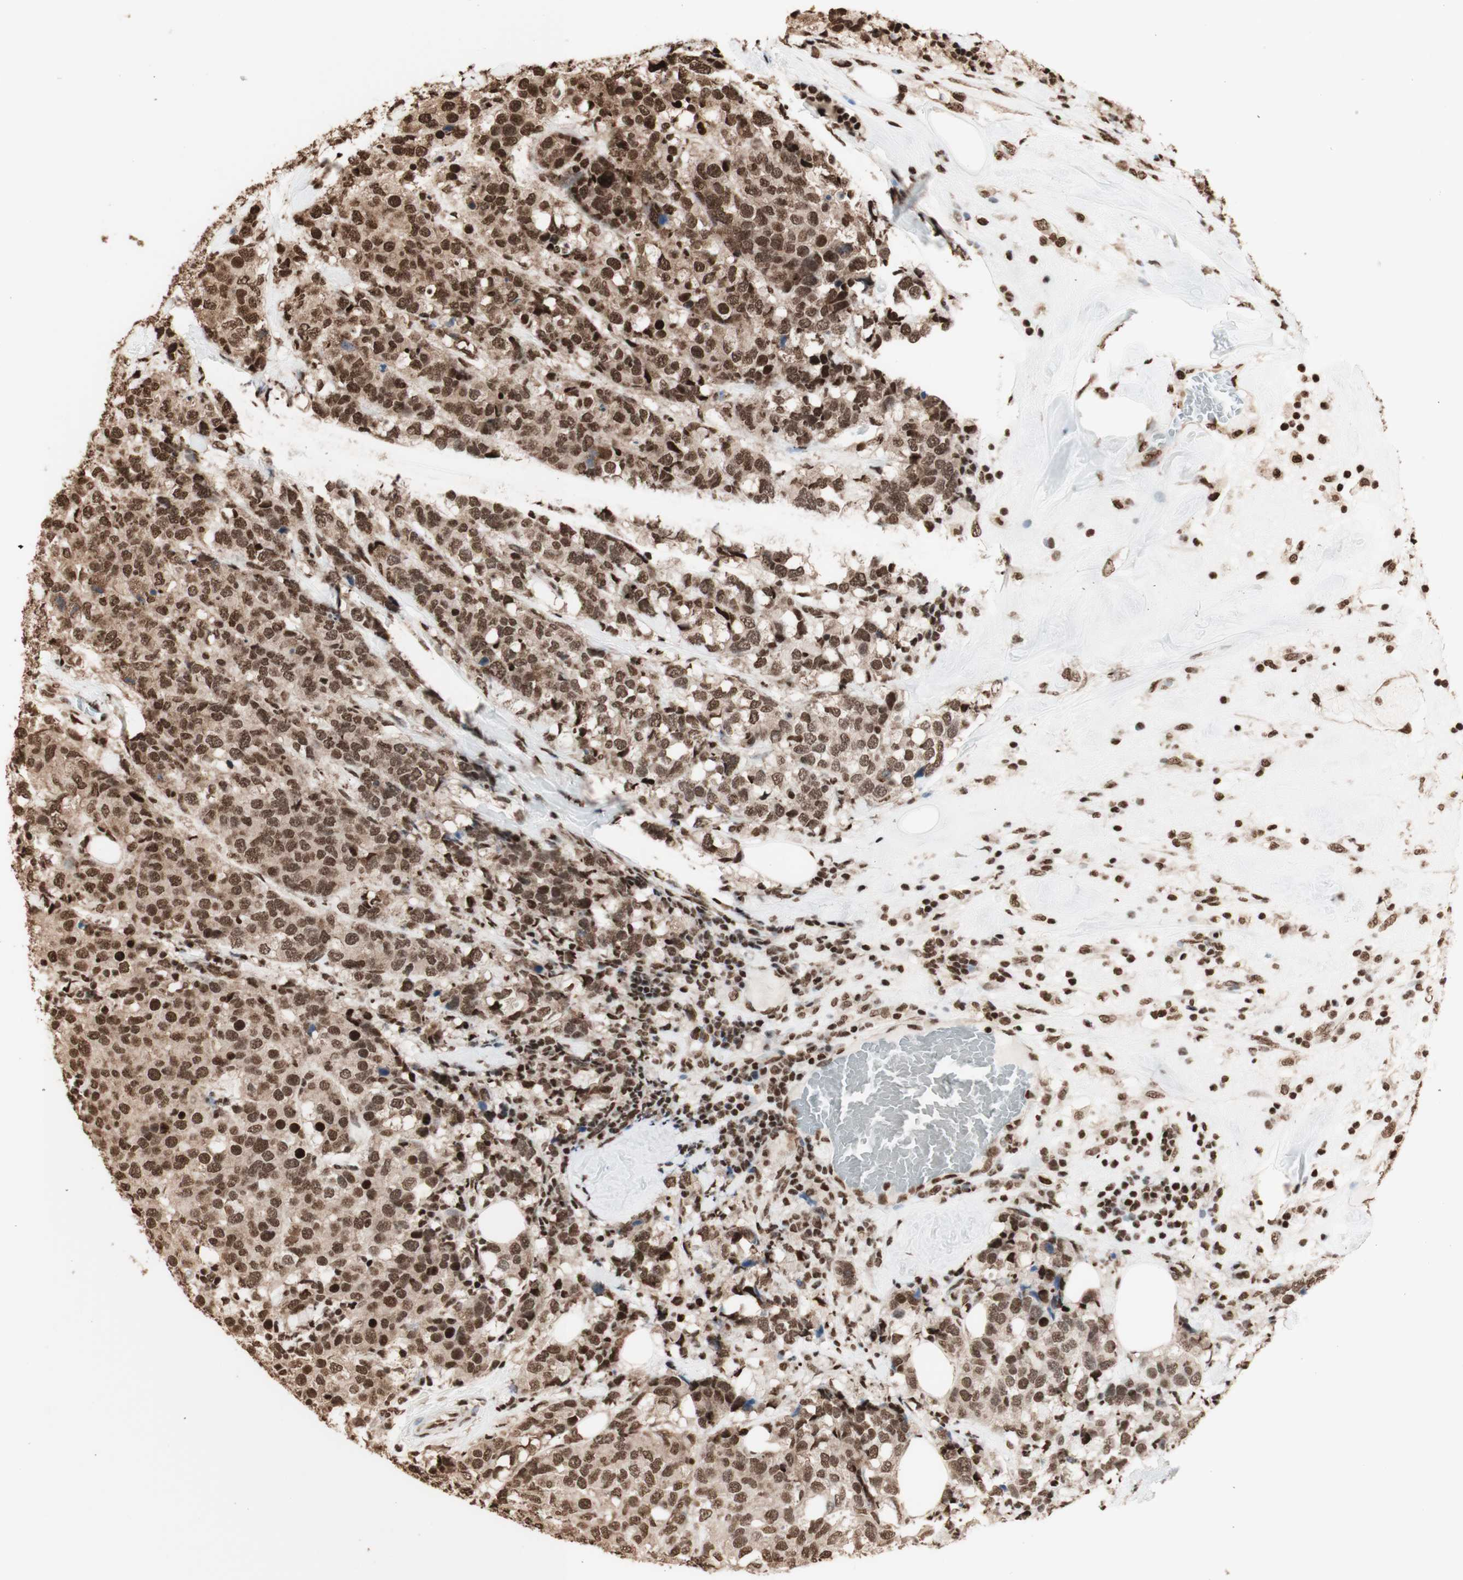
{"staining": {"intensity": "strong", "quantity": ">75%", "location": "cytoplasmic/membranous,nuclear"}, "tissue": "breast cancer", "cell_type": "Tumor cells", "image_type": "cancer", "snomed": [{"axis": "morphology", "description": "Lobular carcinoma"}, {"axis": "topography", "description": "Breast"}], "caption": "This micrograph exhibits IHC staining of breast cancer, with high strong cytoplasmic/membranous and nuclear staining in approximately >75% of tumor cells.", "gene": "HNRNPA2B1", "patient": {"sex": "female", "age": 59}}